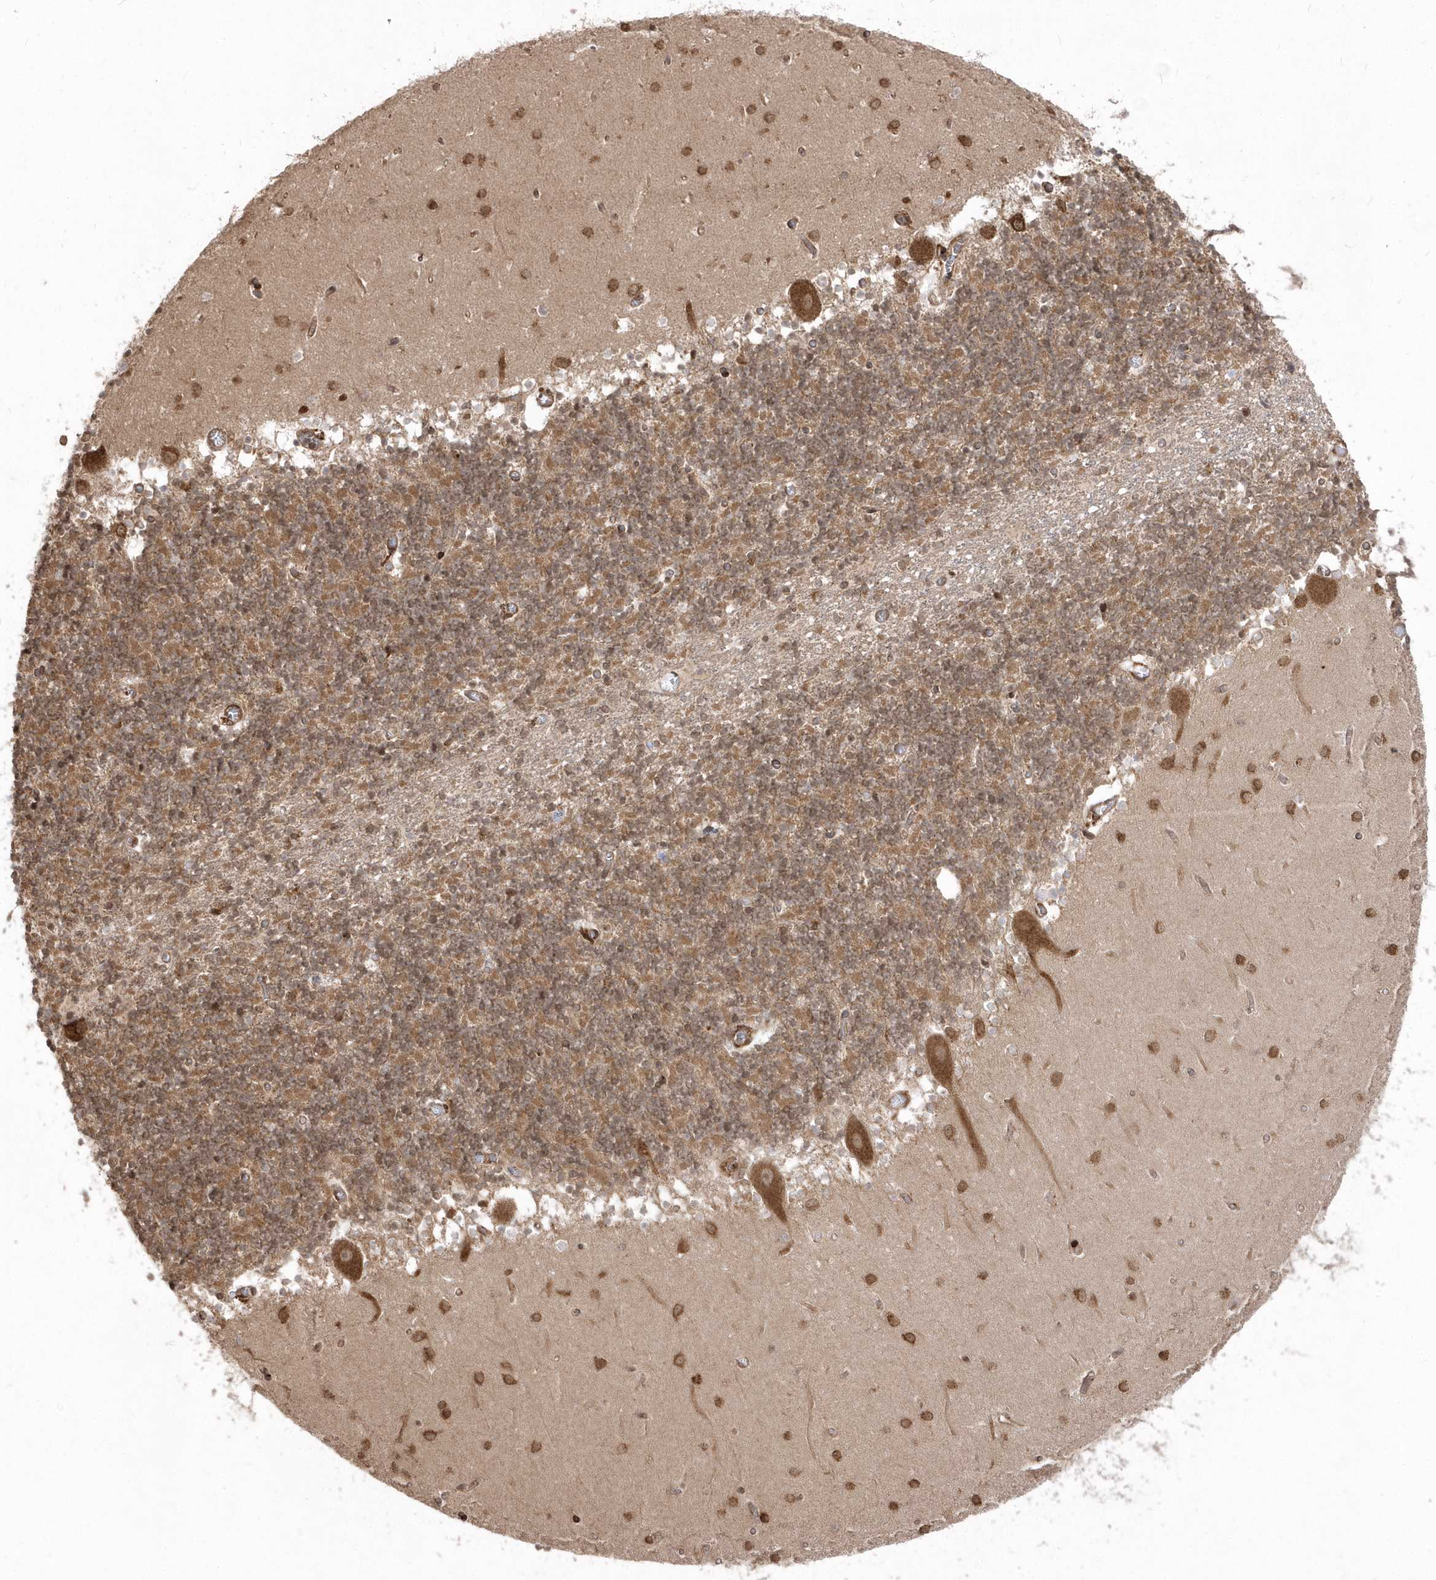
{"staining": {"intensity": "moderate", "quantity": ">75%", "location": "nuclear"}, "tissue": "cerebellum", "cell_type": "Cells in granular layer", "image_type": "normal", "snomed": [{"axis": "morphology", "description": "Normal tissue, NOS"}, {"axis": "topography", "description": "Cerebellum"}], "caption": "Protein staining exhibits moderate nuclear expression in about >75% of cells in granular layer in unremarkable cerebellum. The staining is performed using DAB brown chromogen to label protein expression. The nuclei are counter-stained blue using hematoxylin.", "gene": "EPC2", "patient": {"sex": "female", "age": 28}}